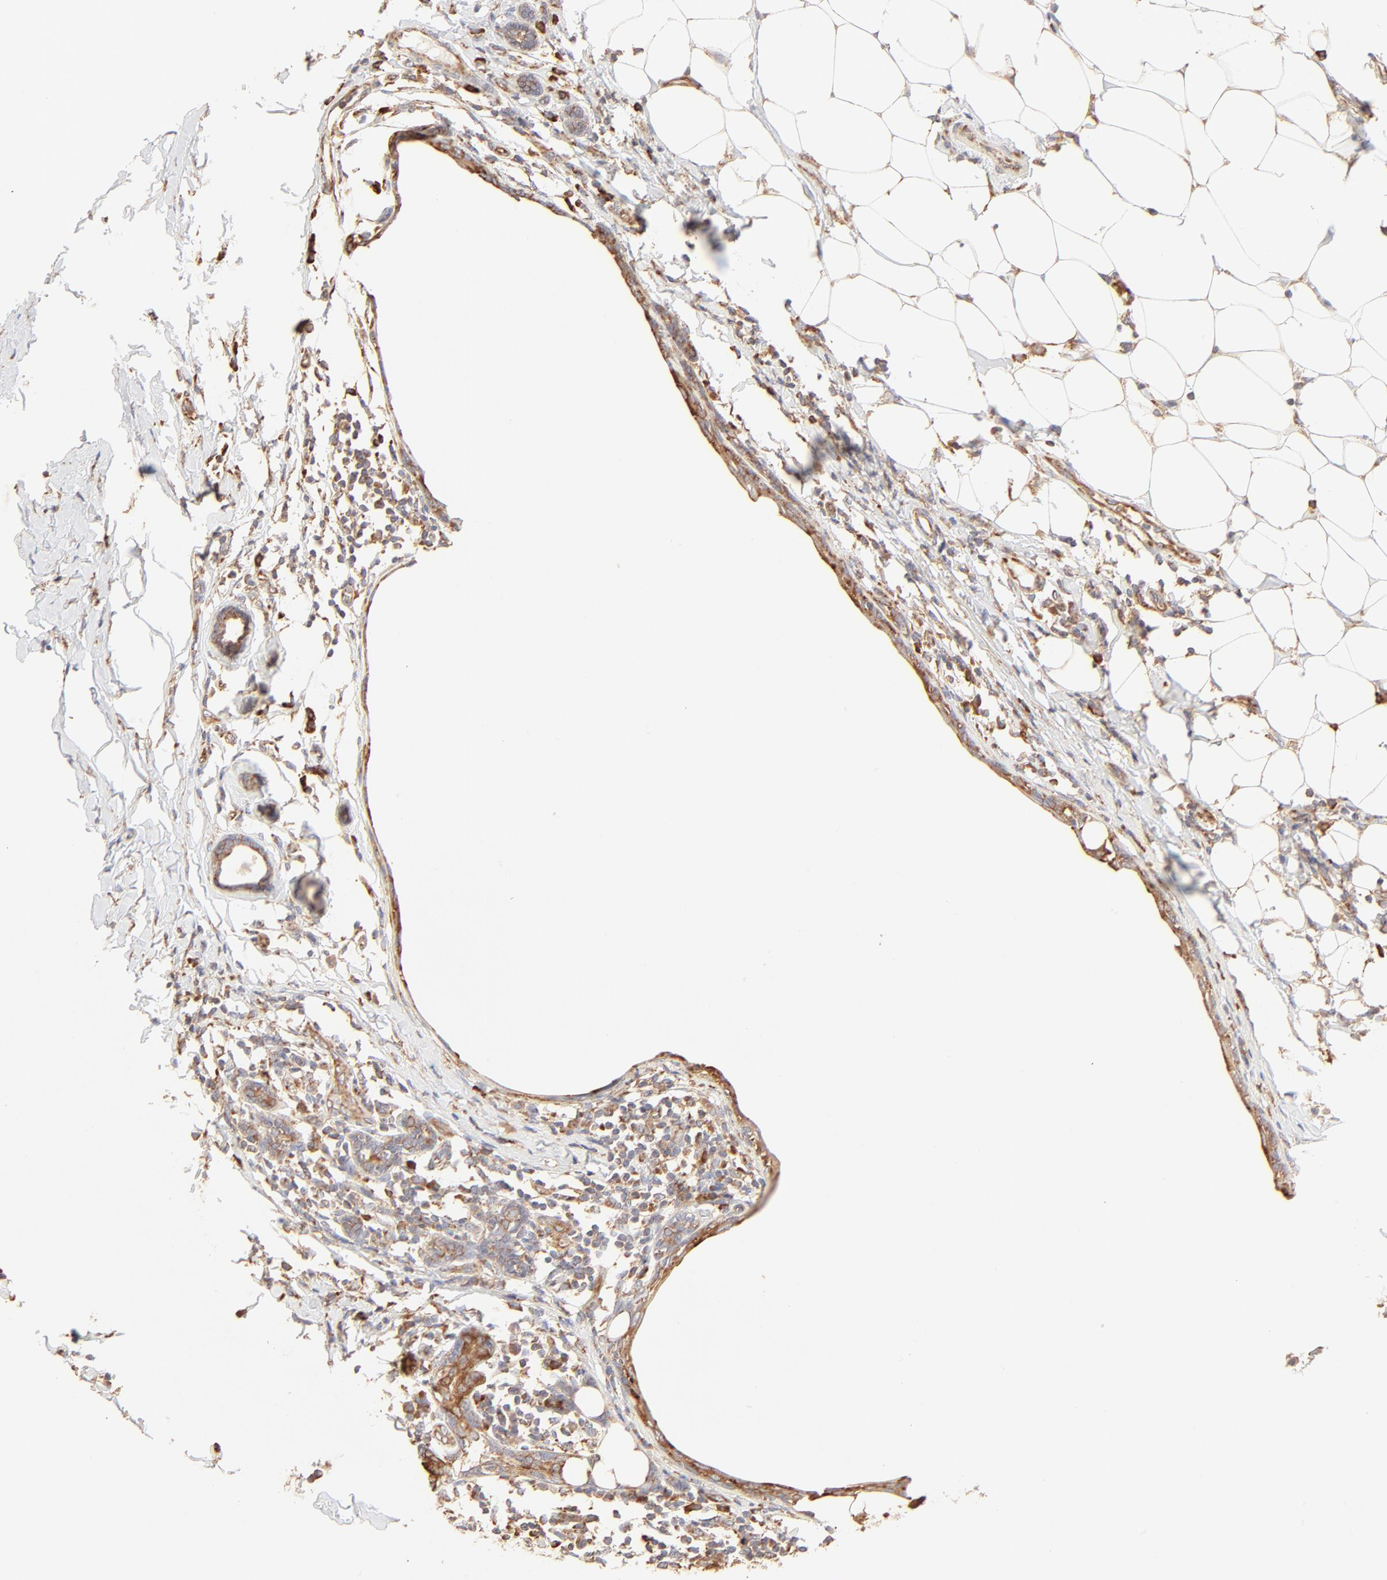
{"staining": {"intensity": "moderate", "quantity": ">75%", "location": "cytoplasmic/membranous"}, "tissue": "breast cancer", "cell_type": "Tumor cells", "image_type": "cancer", "snomed": [{"axis": "morphology", "description": "Duct carcinoma"}, {"axis": "topography", "description": "Breast"}], "caption": "High-power microscopy captured an IHC micrograph of breast cancer (invasive ductal carcinoma), revealing moderate cytoplasmic/membranous expression in approximately >75% of tumor cells. (DAB (3,3'-diaminobenzidine) IHC, brown staining for protein, blue staining for nuclei).", "gene": "RPS20", "patient": {"sex": "female", "age": 40}}